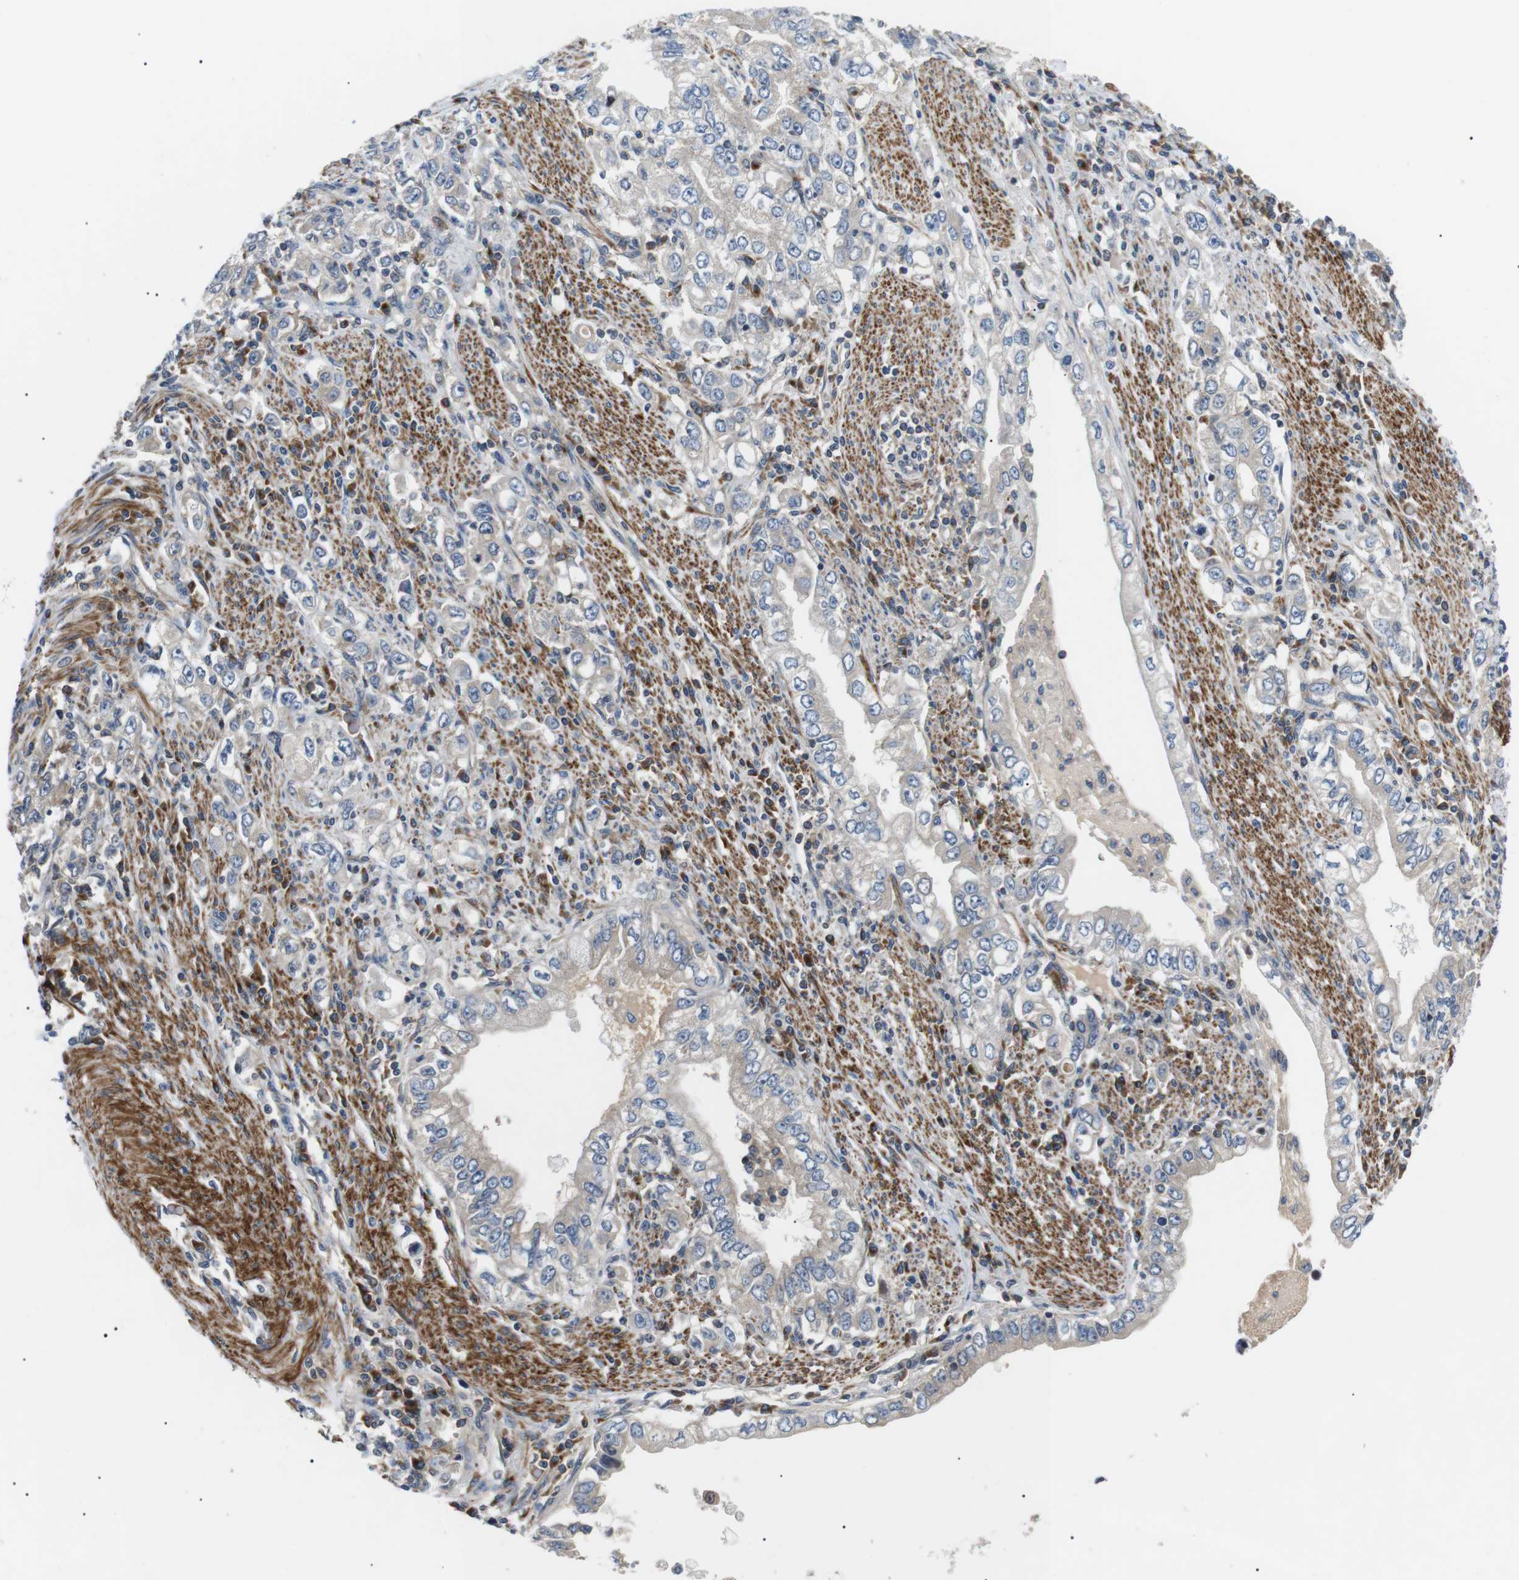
{"staining": {"intensity": "negative", "quantity": "none", "location": "none"}, "tissue": "stomach cancer", "cell_type": "Tumor cells", "image_type": "cancer", "snomed": [{"axis": "morphology", "description": "Adenocarcinoma, NOS"}, {"axis": "topography", "description": "Stomach, lower"}], "caption": "There is no significant expression in tumor cells of stomach cancer (adenocarcinoma). (Immunohistochemistry (ihc), brightfield microscopy, high magnification).", "gene": "DIPK1A", "patient": {"sex": "female", "age": 72}}